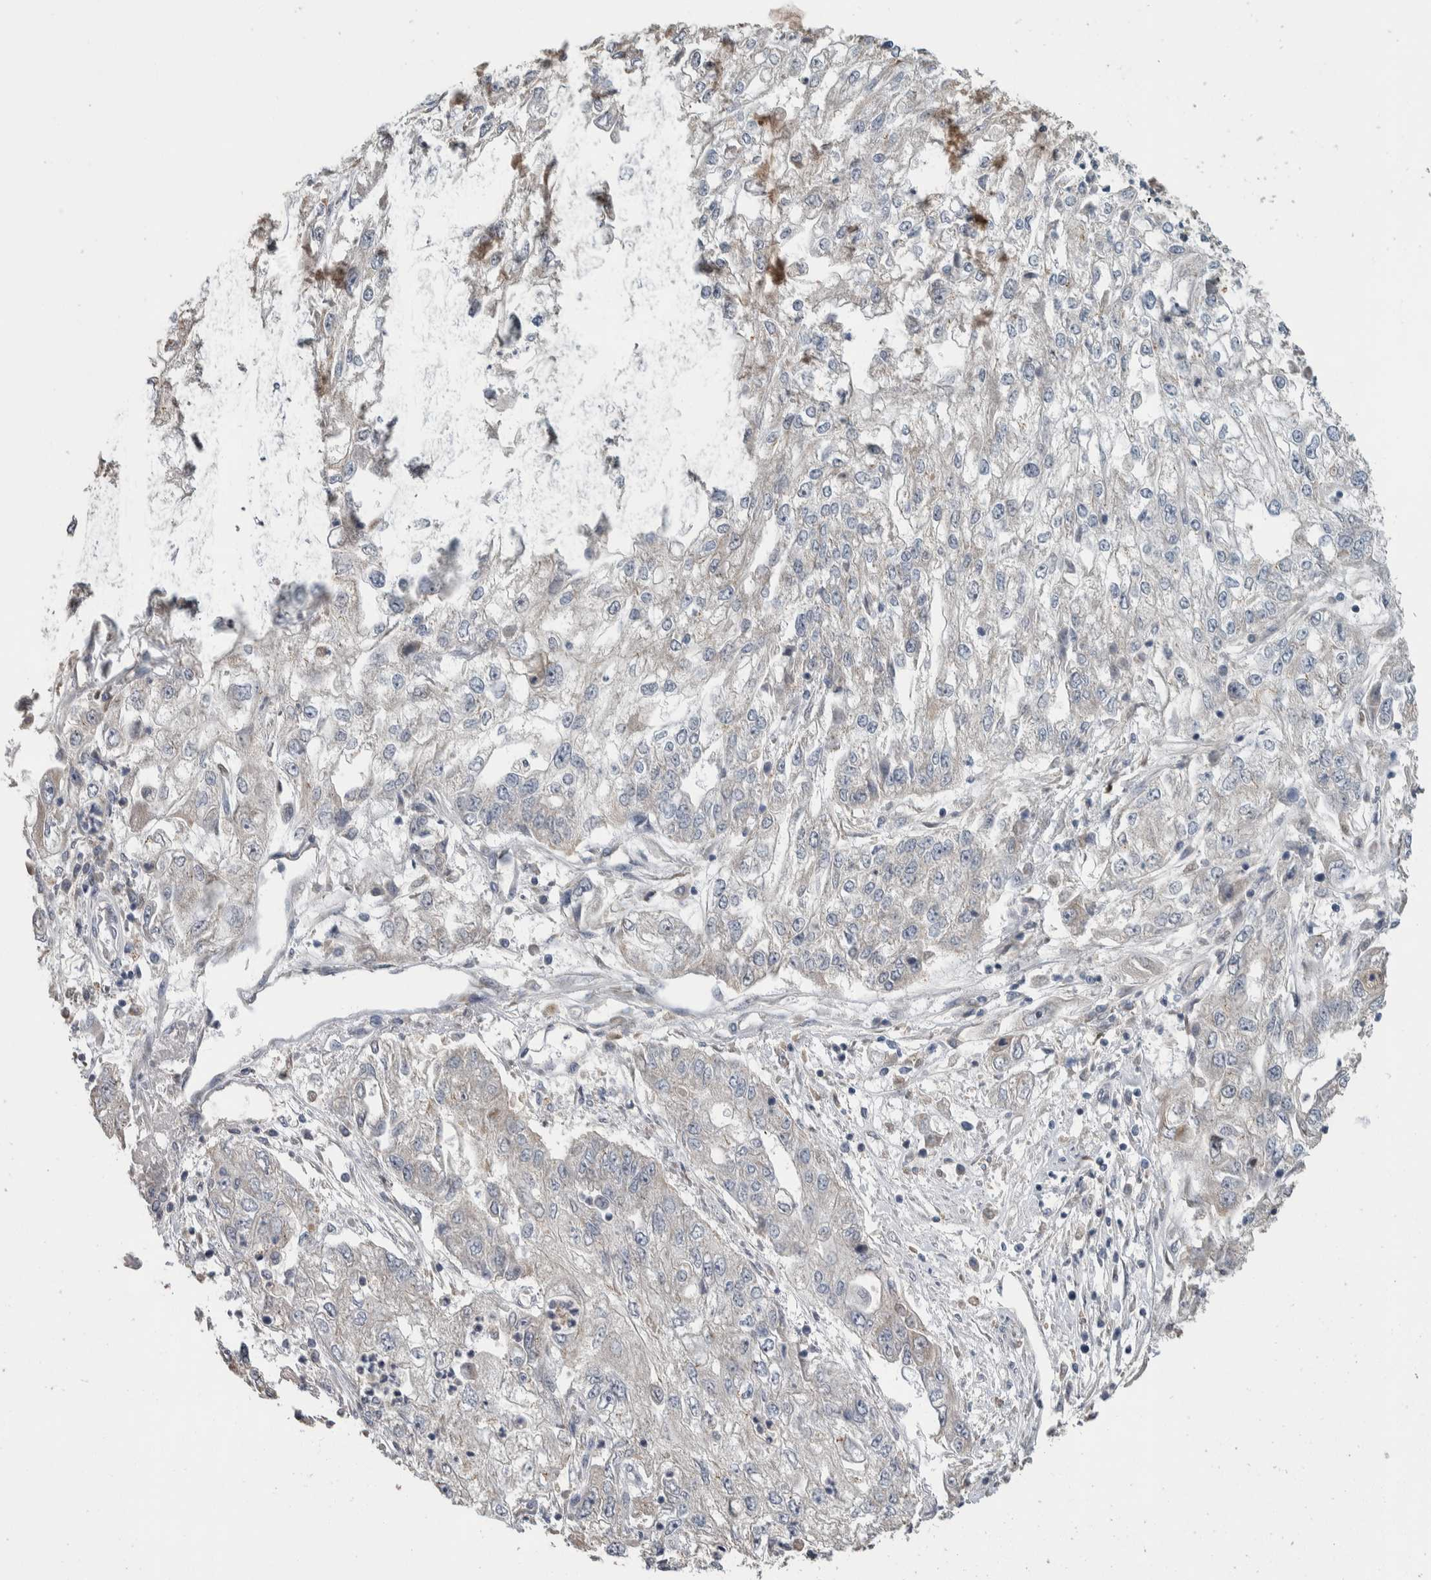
{"staining": {"intensity": "negative", "quantity": "none", "location": "none"}, "tissue": "endometrial cancer", "cell_type": "Tumor cells", "image_type": "cancer", "snomed": [{"axis": "morphology", "description": "Adenocarcinoma, NOS"}, {"axis": "topography", "description": "Endometrium"}], "caption": "IHC photomicrograph of human endometrial adenocarcinoma stained for a protein (brown), which shows no positivity in tumor cells.", "gene": "FAM83G", "patient": {"sex": "female", "age": 49}}